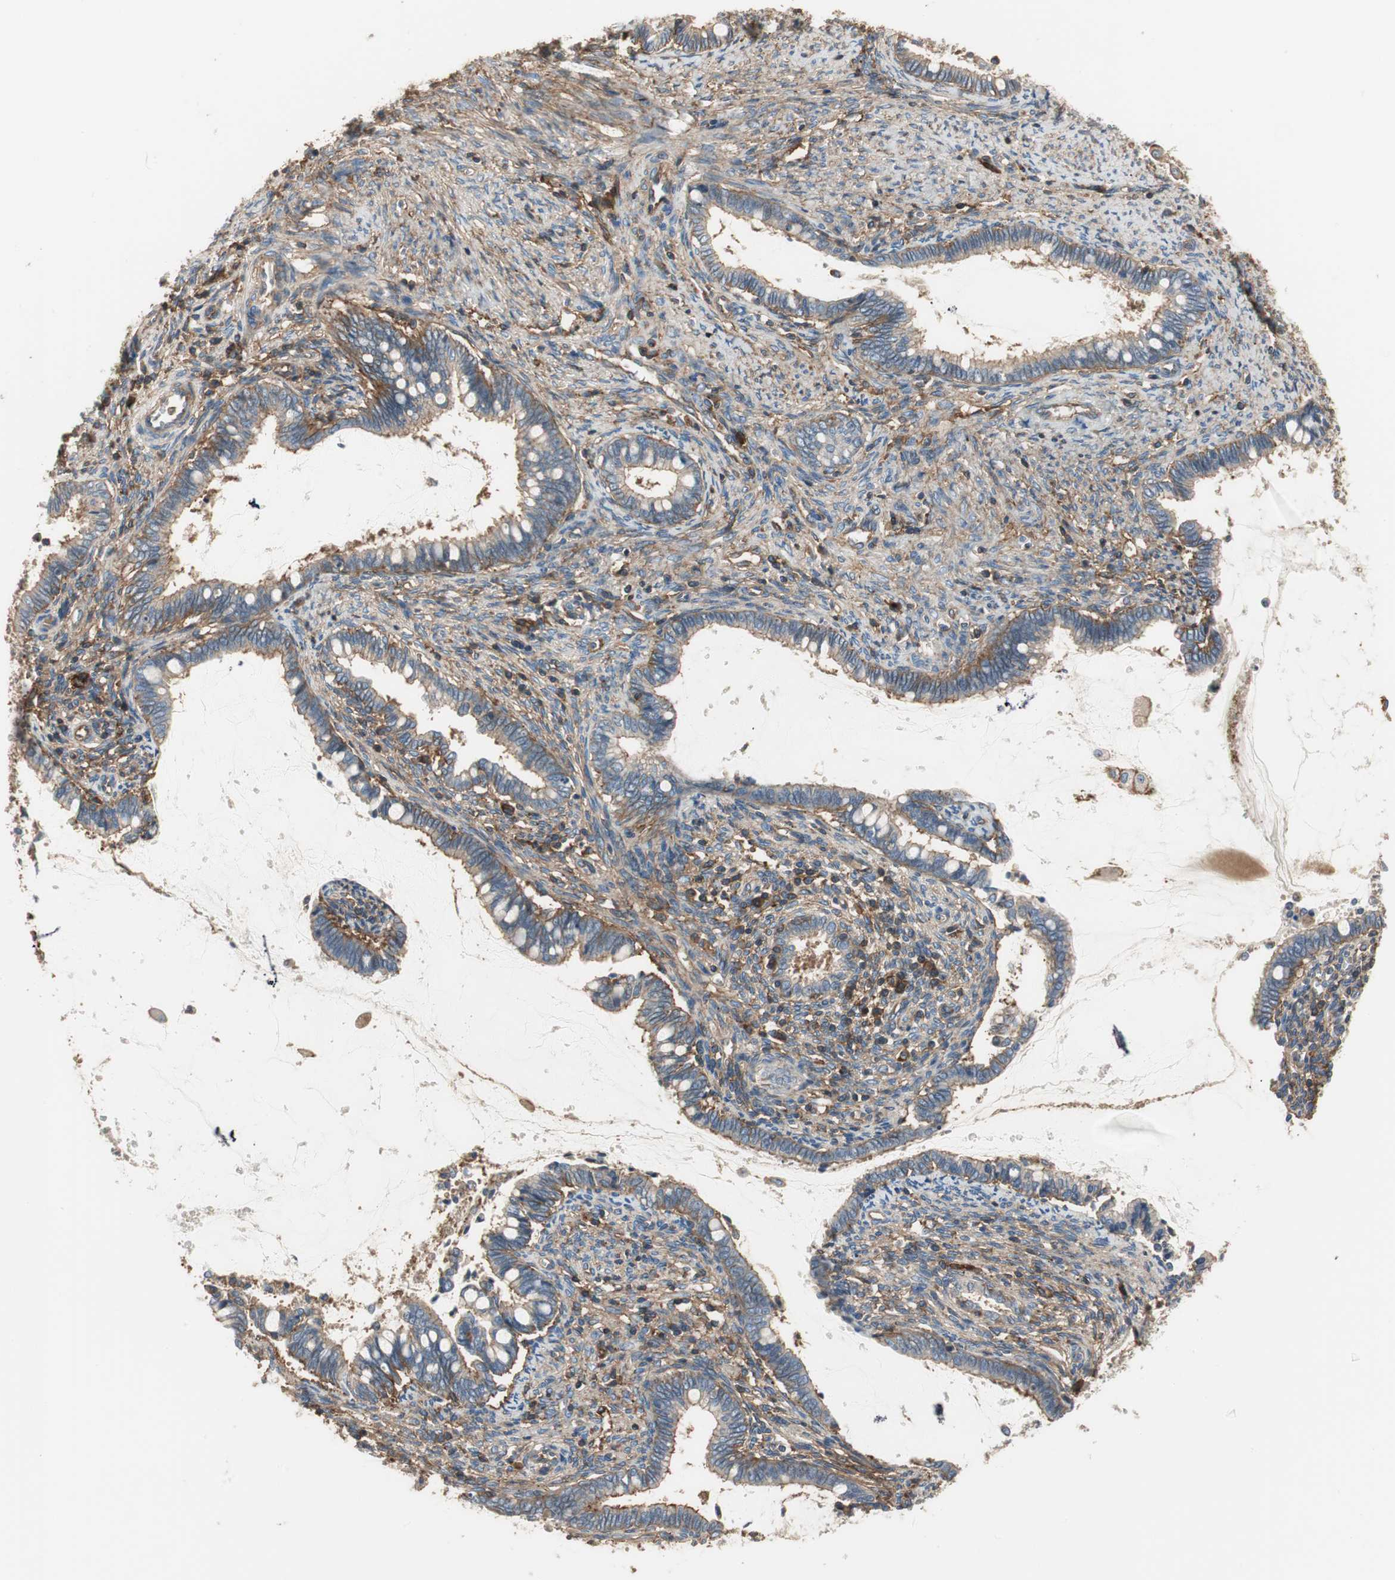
{"staining": {"intensity": "moderate", "quantity": "<25%", "location": "cytoplasmic/membranous"}, "tissue": "cervical cancer", "cell_type": "Tumor cells", "image_type": "cancer", "snomed": [{"axis": "morphology", "description": "Adenocarcinoma, NOS"}, {"axis": "topography", "description": "Cervix"}], "caption": "Immunohistochemical staining of human cervical cancer (adenocarcinoma) displays low levels of moderate cytoplasmic/membranous protein staining in about <25% of tumor cells. (Stains: DAB in brown, nuclei in blue, Microscopy: brightfield microscopy at high magnification).", "gene": "IL1RL1", "patient": {"sex": "female", "age": 44}}